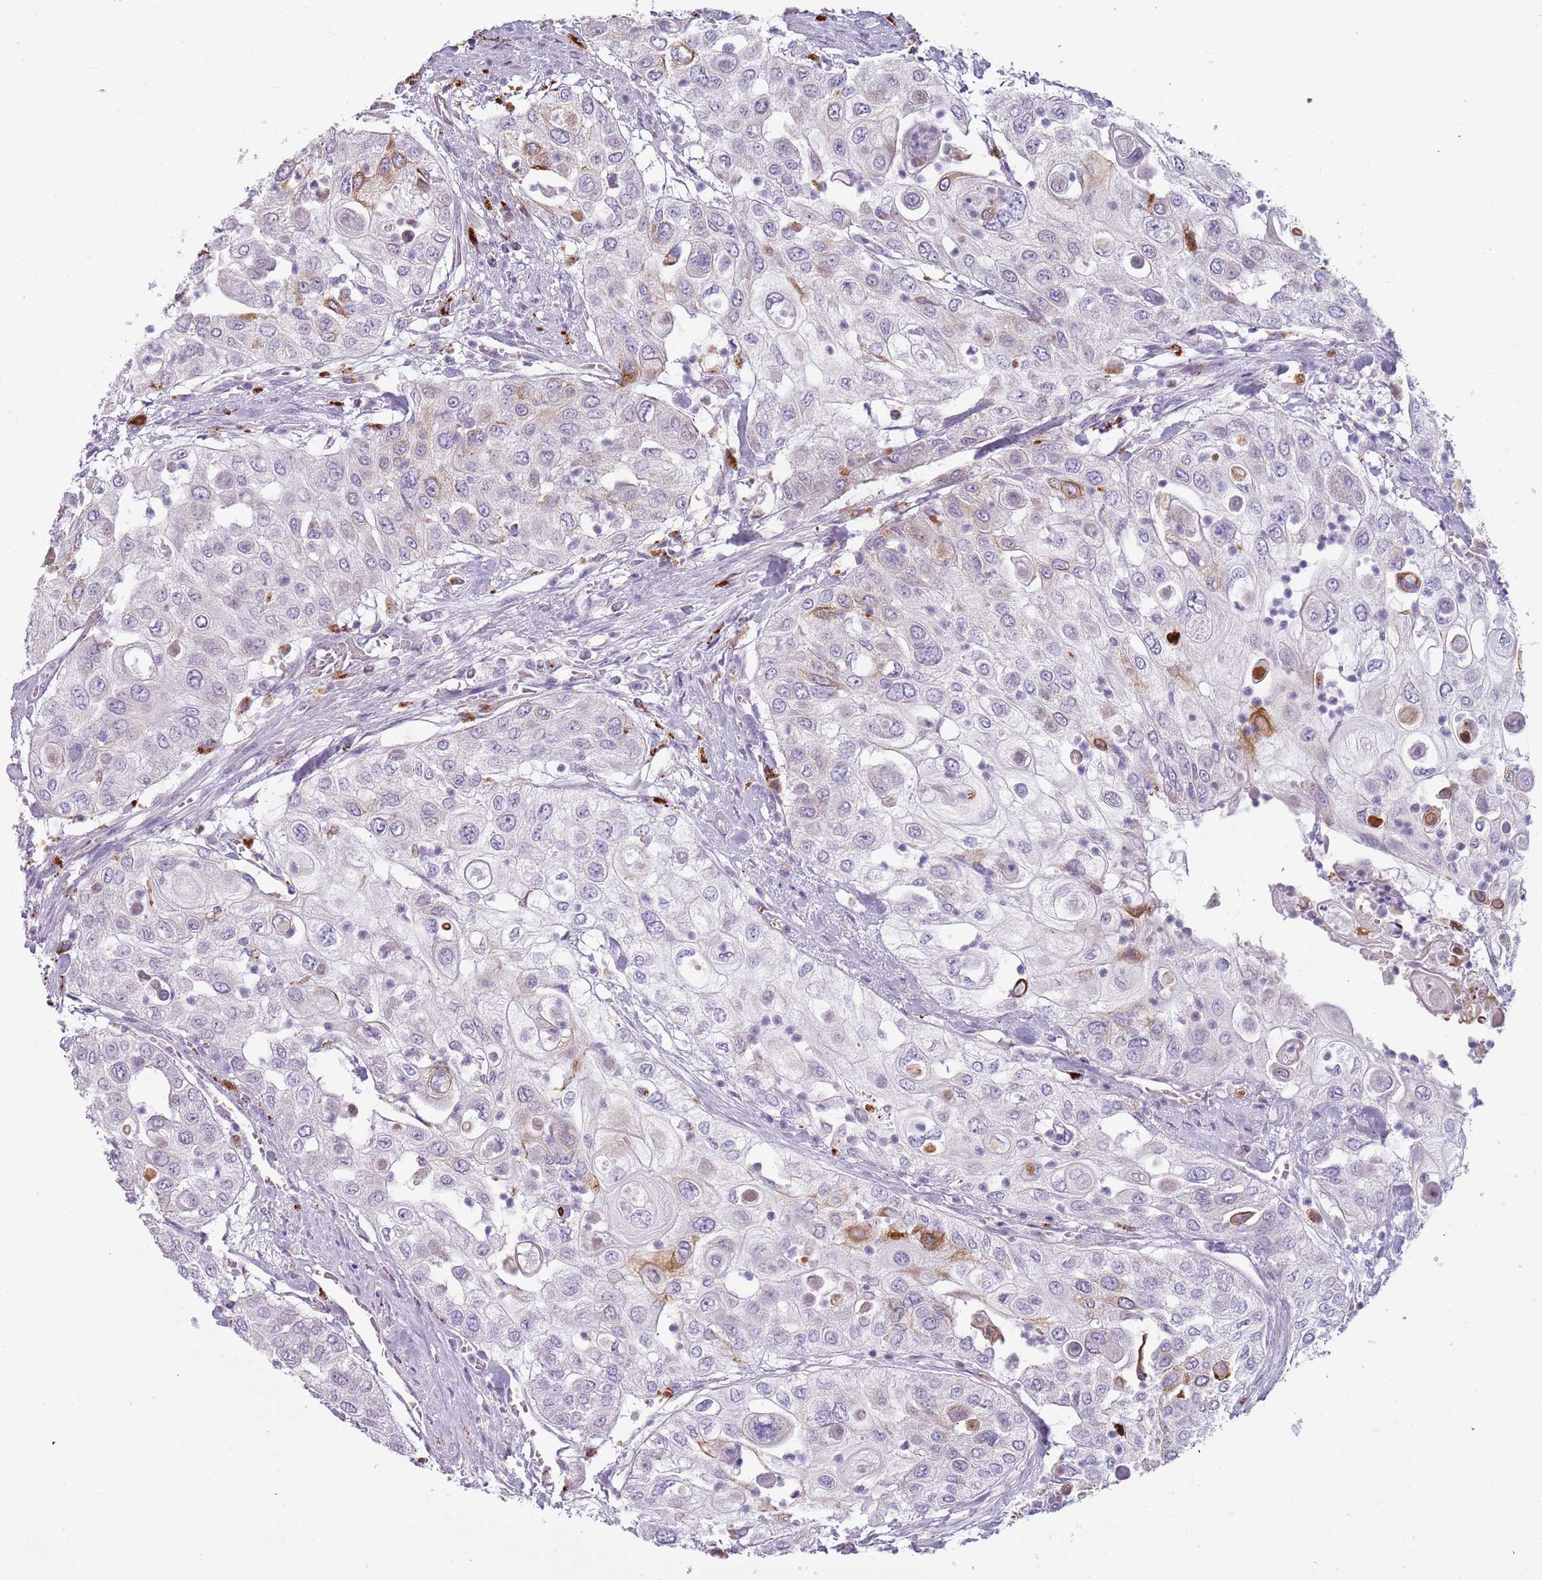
{"staining": {"intensity": "weak", "quantity": "<25%", "location": "cytoplasmic/membranous"}, "tissue": "urothelial cancer", "cell_type": "Tumor cells", "image_type": "cancer", "snomed": [{"axis": "morphology", "description": "Urothelial carcinoma, High grade"}, {"axis": "topography", "description": "Urinary bladder"}], "caption": "A high-resolution image shows immunohistochemistry staining of urothelial carcinoma (high-grade), which reveals no significant positivity in tumor cells.", "gene": "NWD2", "patient": {"sex": "female", "age": 79}}